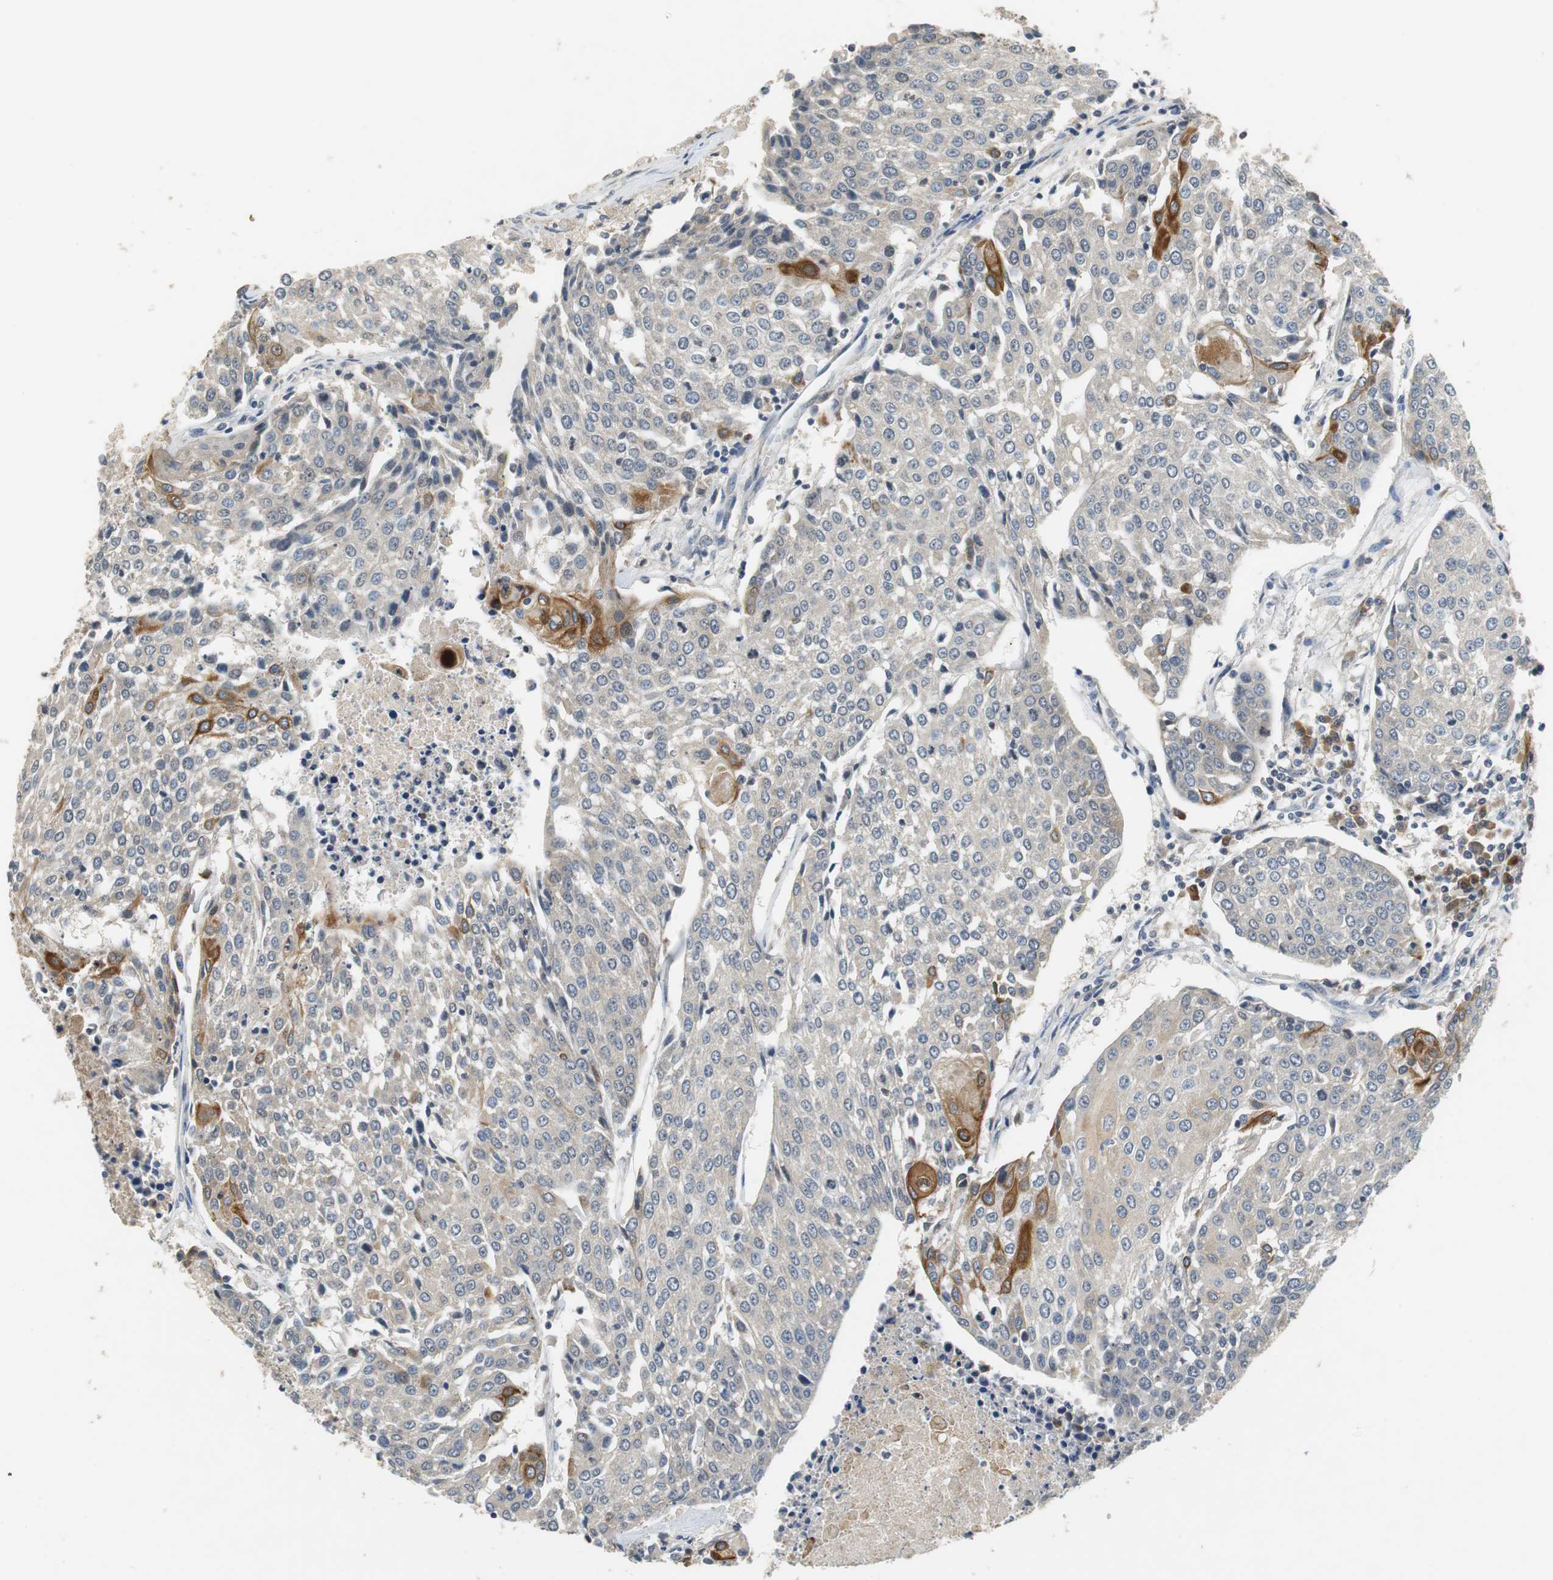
{"staining": {"intensity": "strong", "quantity": "<25%", "location": "cytoplasmic/membranous"}, "tissue": "urothelial cancer", "cell_type": "Tumor cells", "image_type": "cancer", "snomed": [{"axis": "morphology", "description": "Urothelial carcinoma, High grade"}, {"axis": "topography", "description": "Urinary bladder"}], "caption": "Immunohistochemistry (DAB) staining of urothelial cancer shows strong cytoplasmic/membranous protein positivity in about <25% of tumor cells.", "gene": "GLCCI1", "patient": {"sex": "female", "age": 85}}